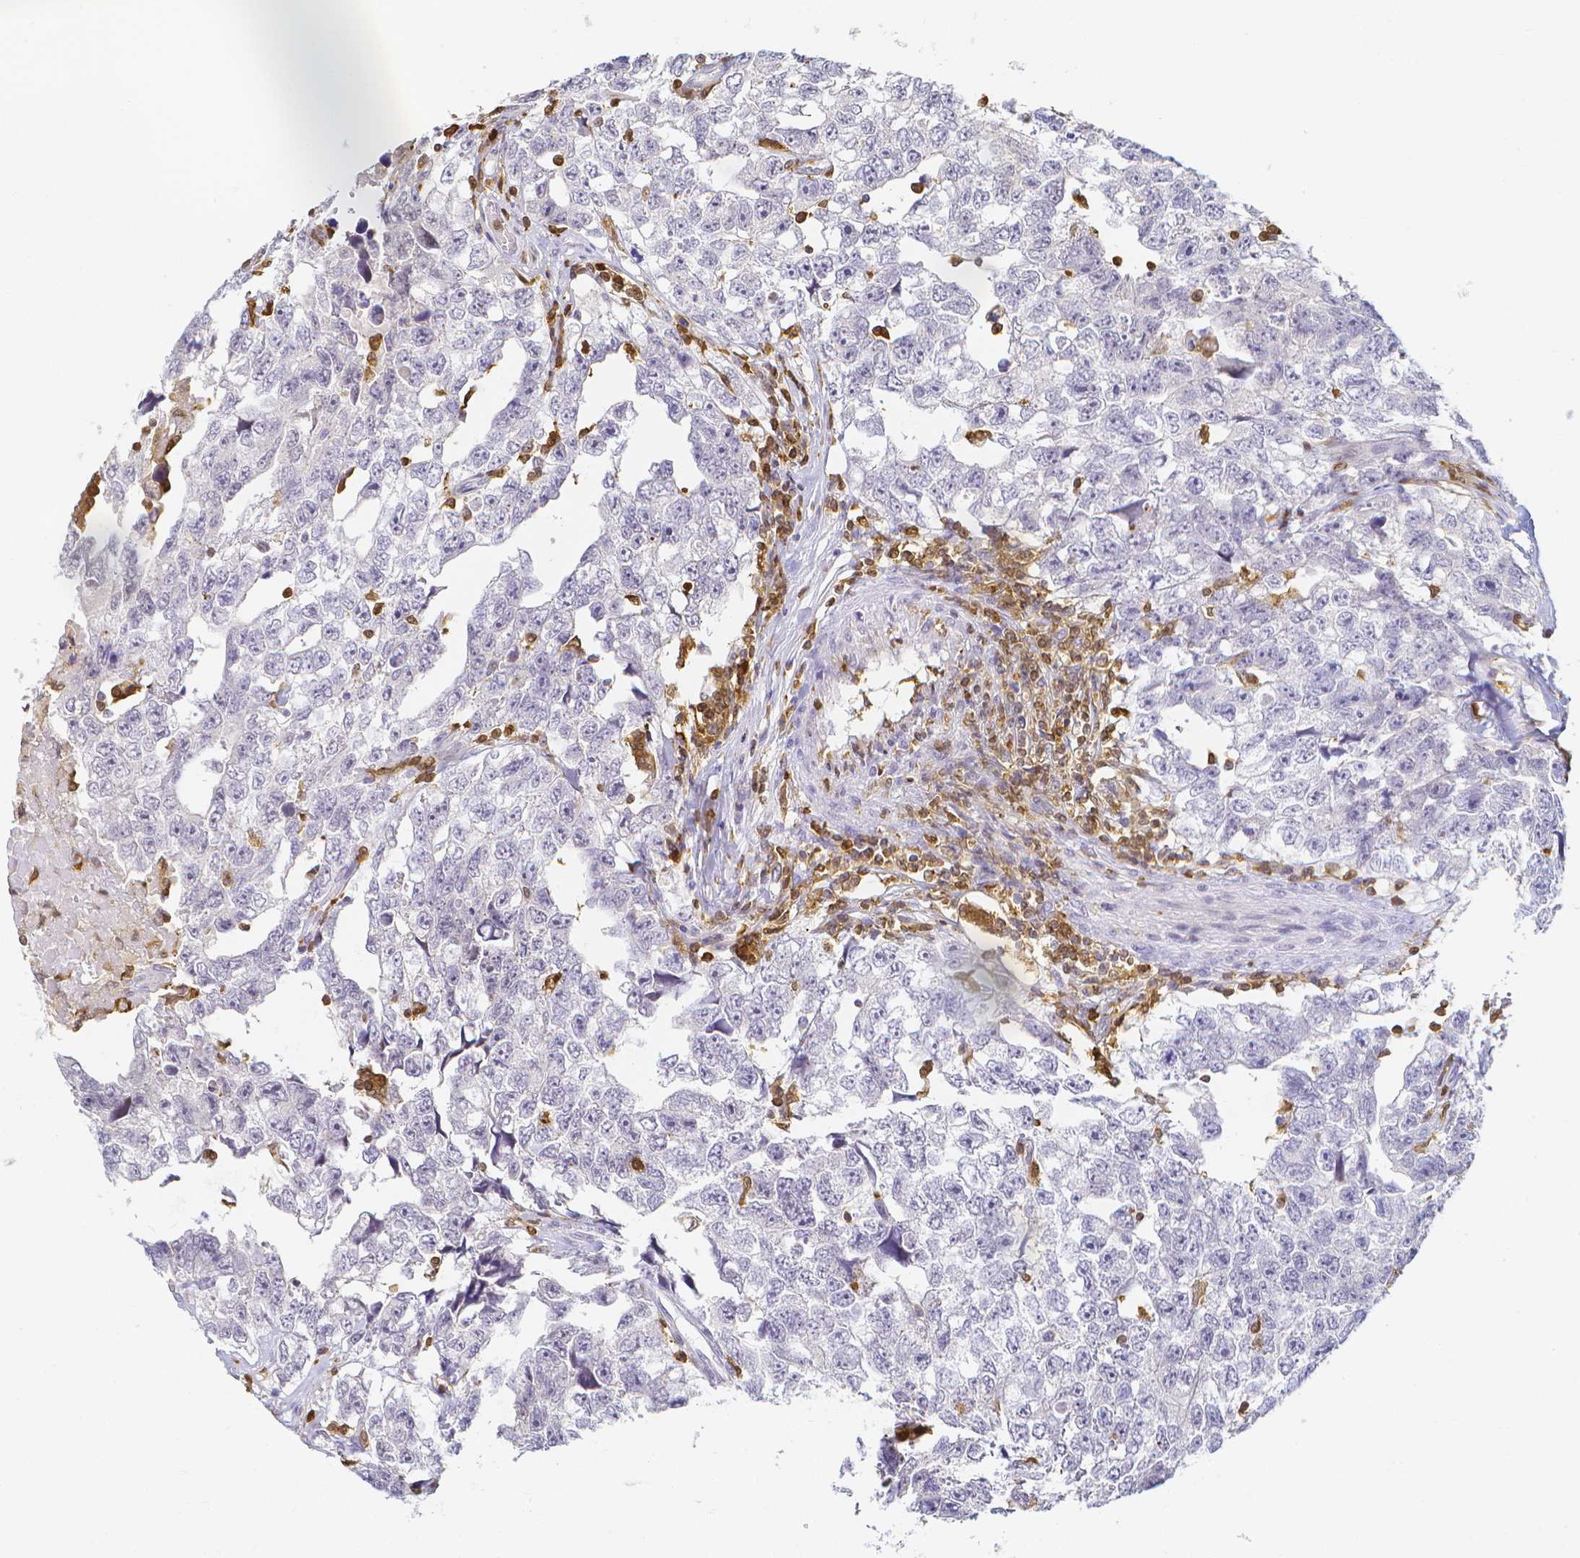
{"staining": {"intensity": "negative", "quantity": "none", "location": "none"}, "tissue": "testis cancer", "cell_type": "Tumor cells", "image_type": "cancer", "snomed": [{"axis": "morphology", "description": "Carcinoma, Embryonal, NOS"}, {"axis": "topography", "description": "Testis"}], "caption": "IHC histopathology image of neoplastic tissue: embryonal carcinoma (testis) stained with DAB (3,3'-diaminobenzidine) shows no significant protein expression in tumor cells.", "gene": "COTL1", "patient": {"sex": "male", "age": 22}}